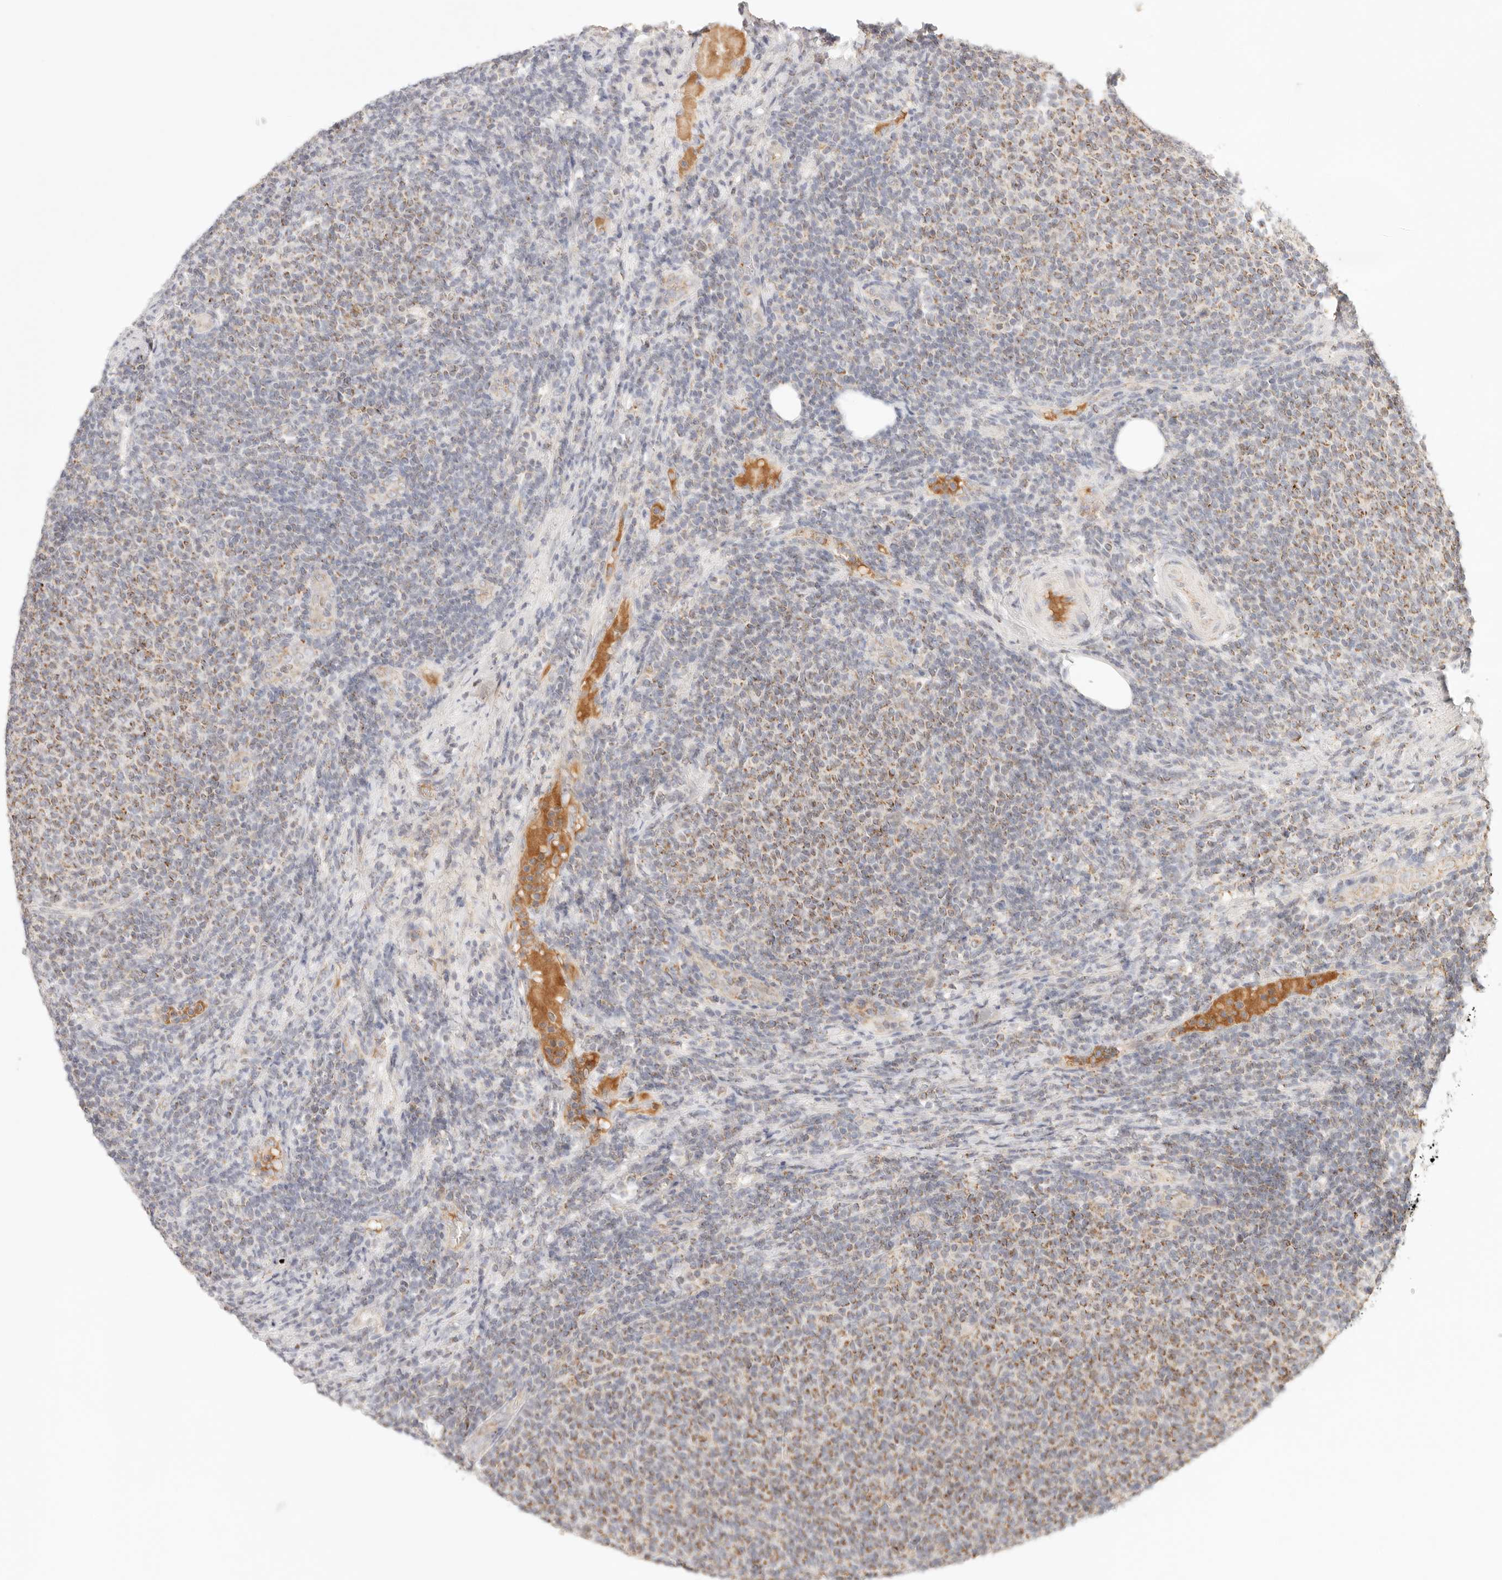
{"staining": {"intensity": "moderate", "quantity": "25%-75%", "location": "cytoplasmic/membranous"}, "tissue": "lymphoma", "cell_type": "Tumor cells", "image_type": "cancer", "snomed": [{"axis": "morphology", "description": "Malignant lymphoma, non-Hodgkin's type, Low grade"}, {"axis": "topography", "description": "Lymph node"}], "caption": "Immunohistochemical staining of malignant lymphoma, non-Hodgkin's type (low-grade) displays moderate cytoplasmic/membranous protein positivity in about 25%-75% of tumor cells.", "gene": "COA6", "patient": {"sex": "male", "age": 66}}